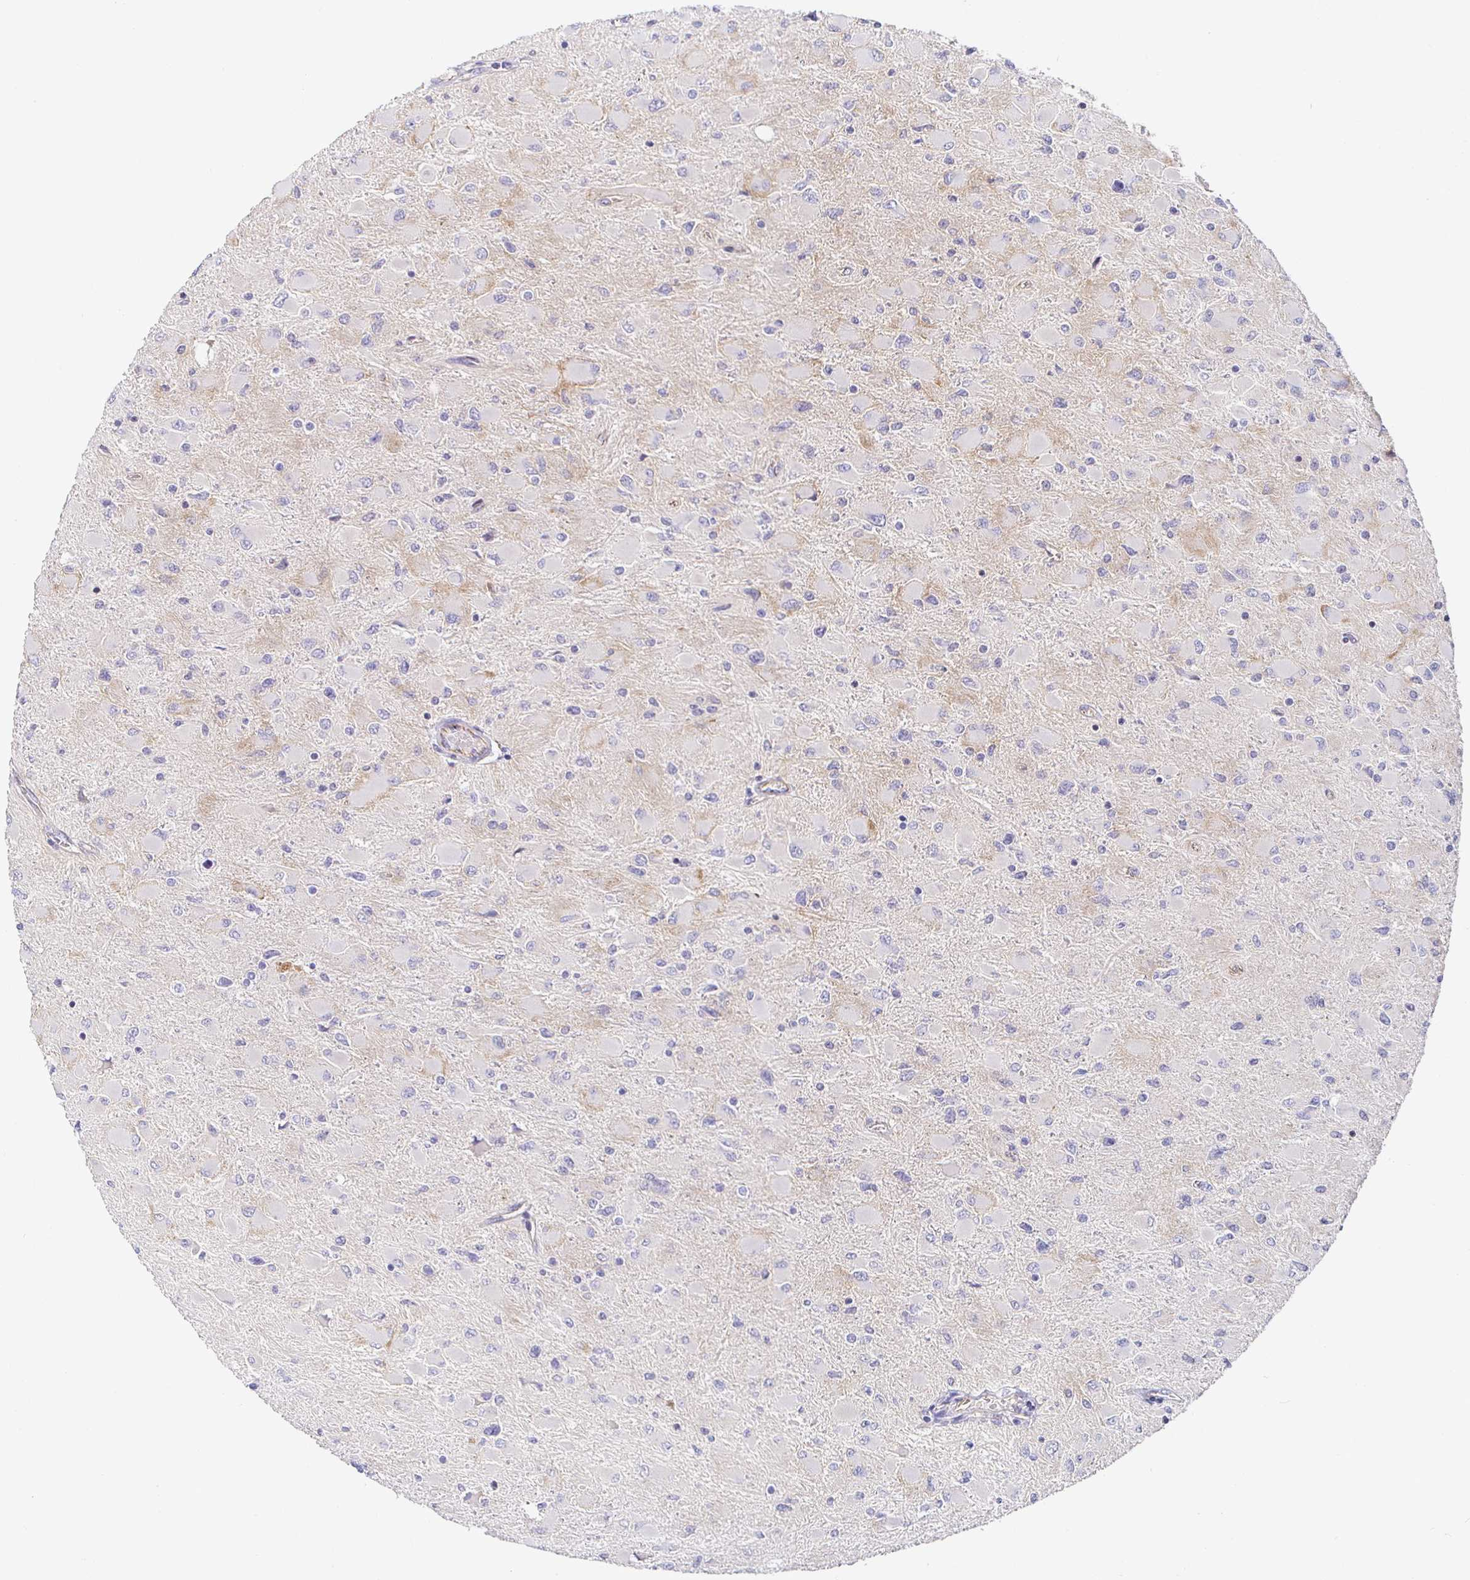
{"staining": {"intensity": "negative", "quantity": "none", "location": "none"}, "tissue": "glioma", "cell_type": "Tumor cells", "image_type": "cancer", "snomed": [{"axis": "morphology", "description": "Glioma, malignant, High grade"}, {"axis": "topography", "description": "Cerebral cortex"}], "caption": "The image shows no staining of tumor cells in malignant glioma (high-grade). The staining was performed using DAB to visualize the protein expression in brown, while the nuclei were stained in blue with hematoxylin (Magnification: 20x).", "gene": "PIWIL3", "patient": {"sex": "female", "age": 36}}